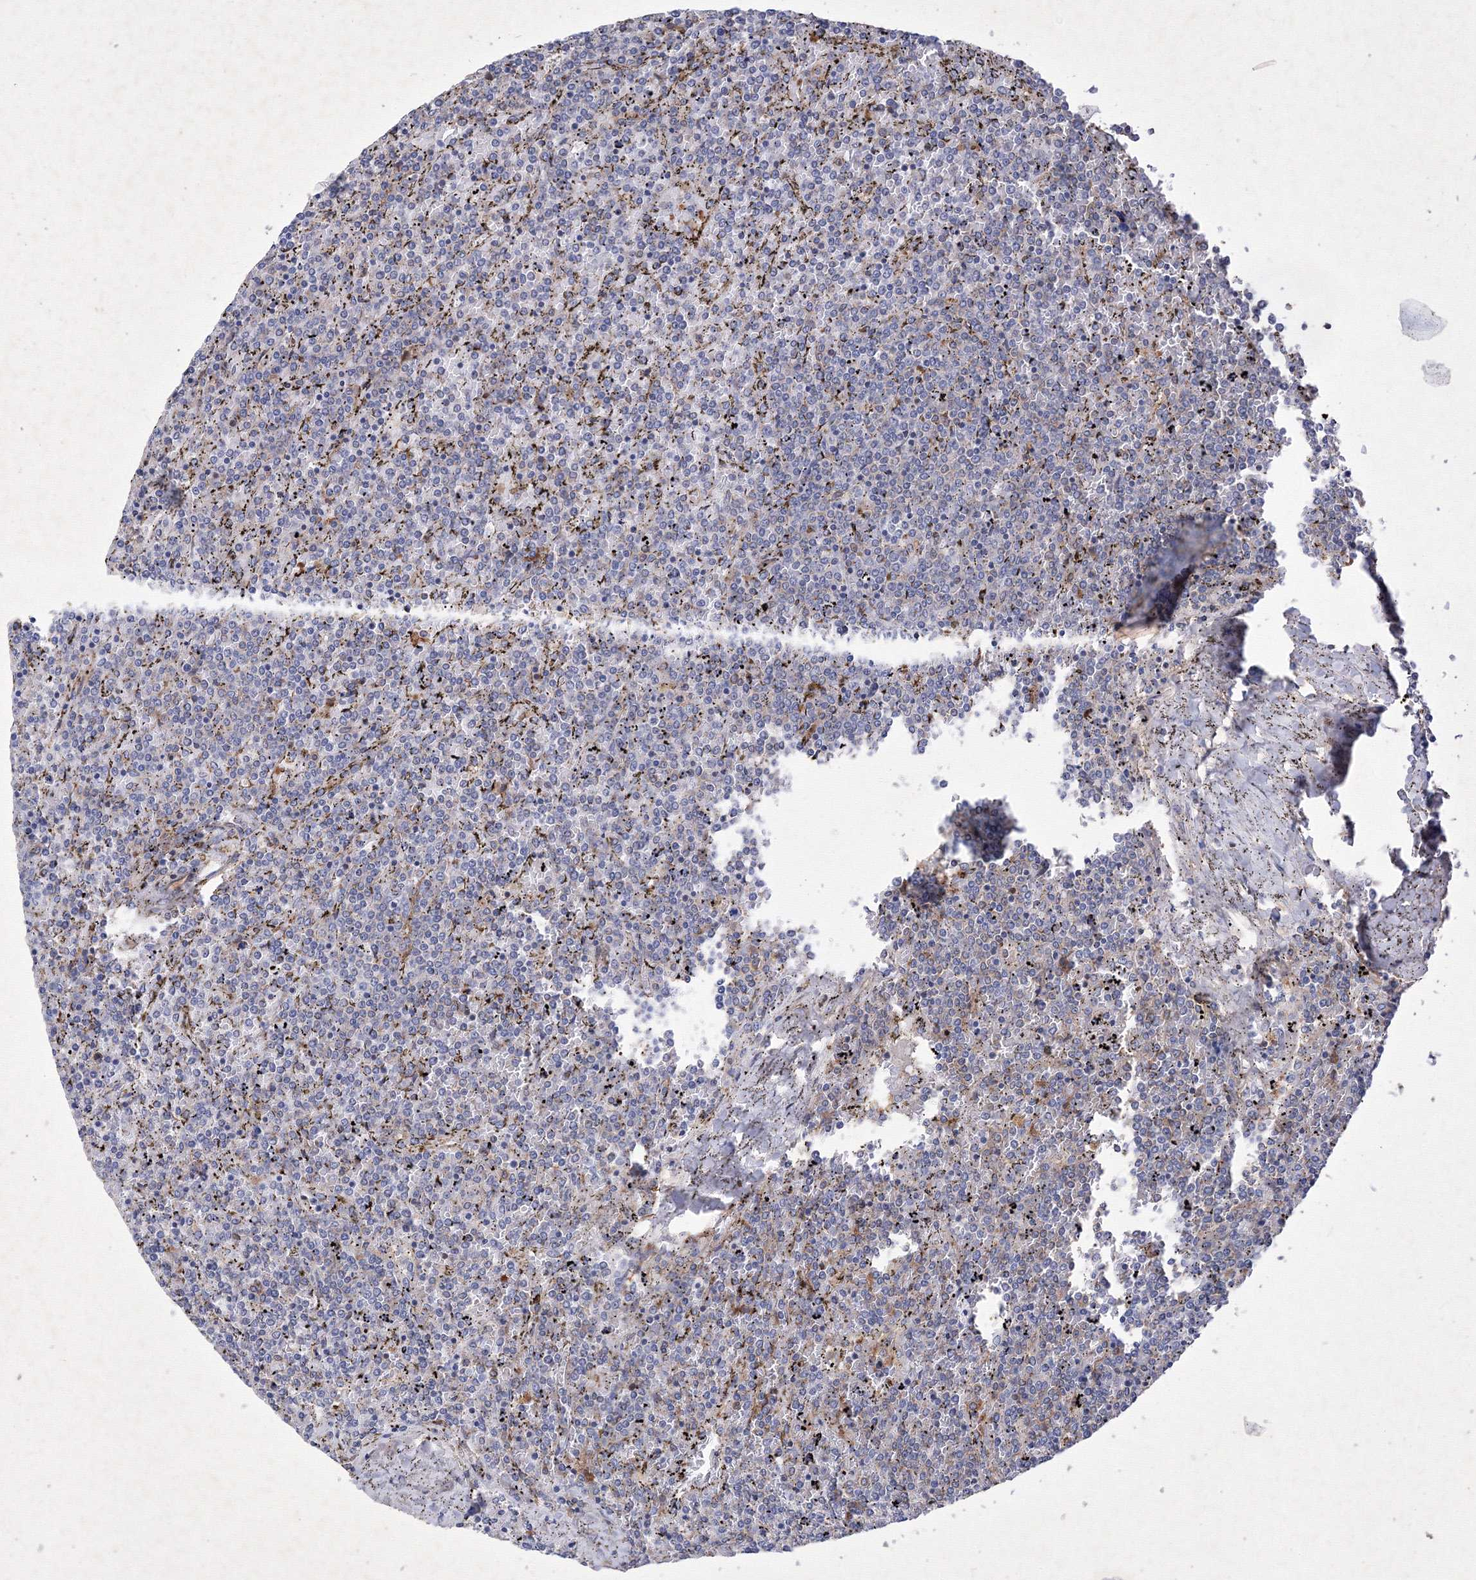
{"staining": {"intensity": "negative", "quantity": "none", "location": "none"}, "tissue": "lymphoma", "cell_type": "Tumor cells", "image_type": "cancer", "snomed": [{"axis": "morphology", "description": "Malignant lymphoma, non-Hodgkin's type, Low grade"}, {"axis": "topography", "description": "Spleen"}], "caption": "Tumor cells show no significant positivity in malignant lymphoma, non-Hodgkin's type (low-grade). (DAB immunohistochemistry (IHC) visualized using brightfield microscopy, high magnification).", "gene": "SNX18", "patient": {"sex": "female", "age": 19}}